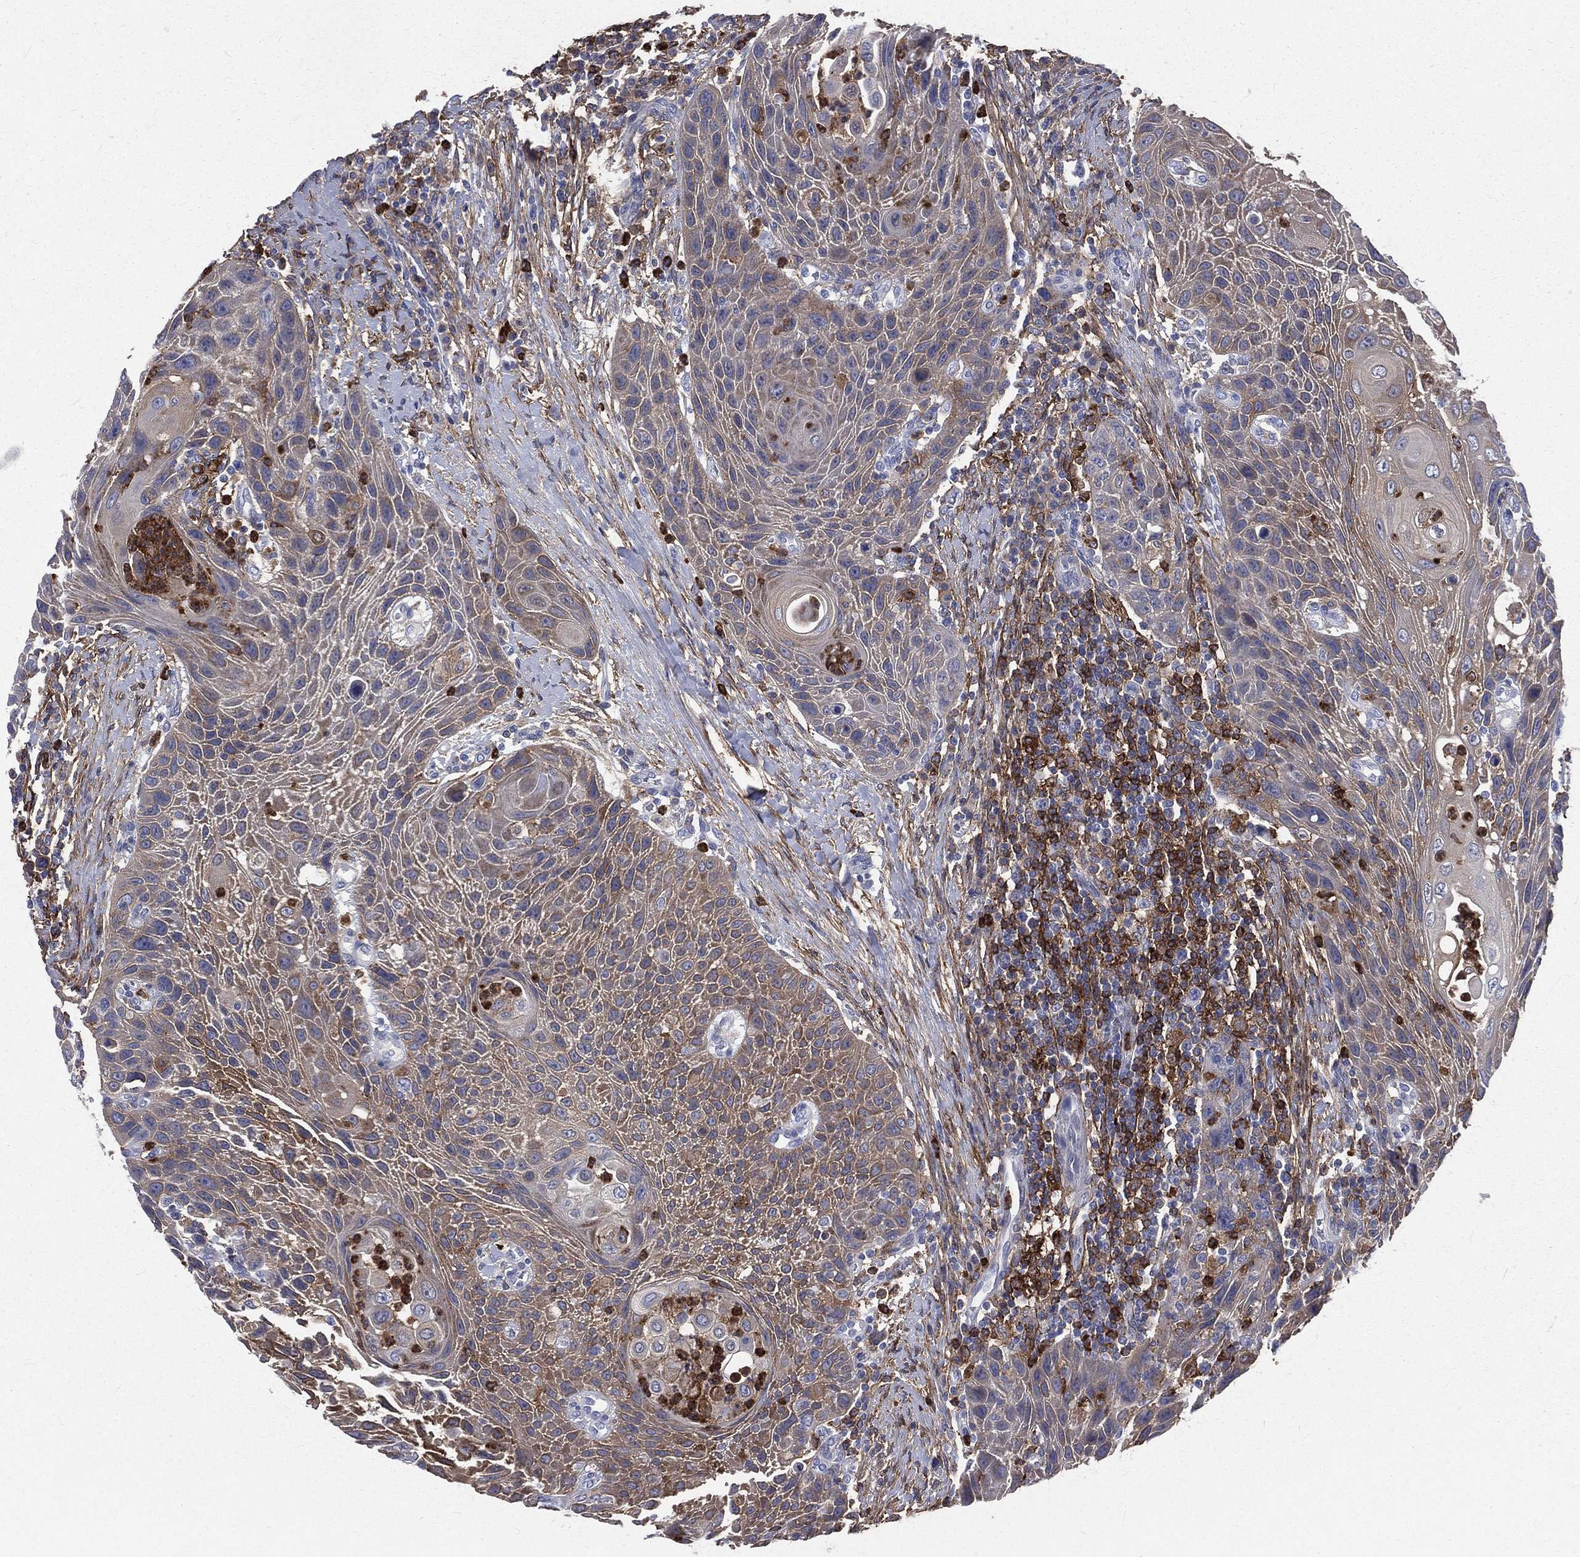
{"staining": {"intensity": "weak", "quantity": "25%-75%", "location": "cytoplasmic/membranous"}, "tissue": "head and neck cancer", "cell_type": "Tumor cells", "image_type": "cancer", "snomed": [{"axis": "morphology", "description": "Squamous cell carcinoma, NOS"}, {"axis": "topography", "description": "Head-Neck"}], "caption": "Tumor cells show weak cytoplasmic/membranous expression in approximately 25%-75% of cells in head and neck cancer.", "gene": "BASP1", "patient": {"sex": "male", "age": 69}}